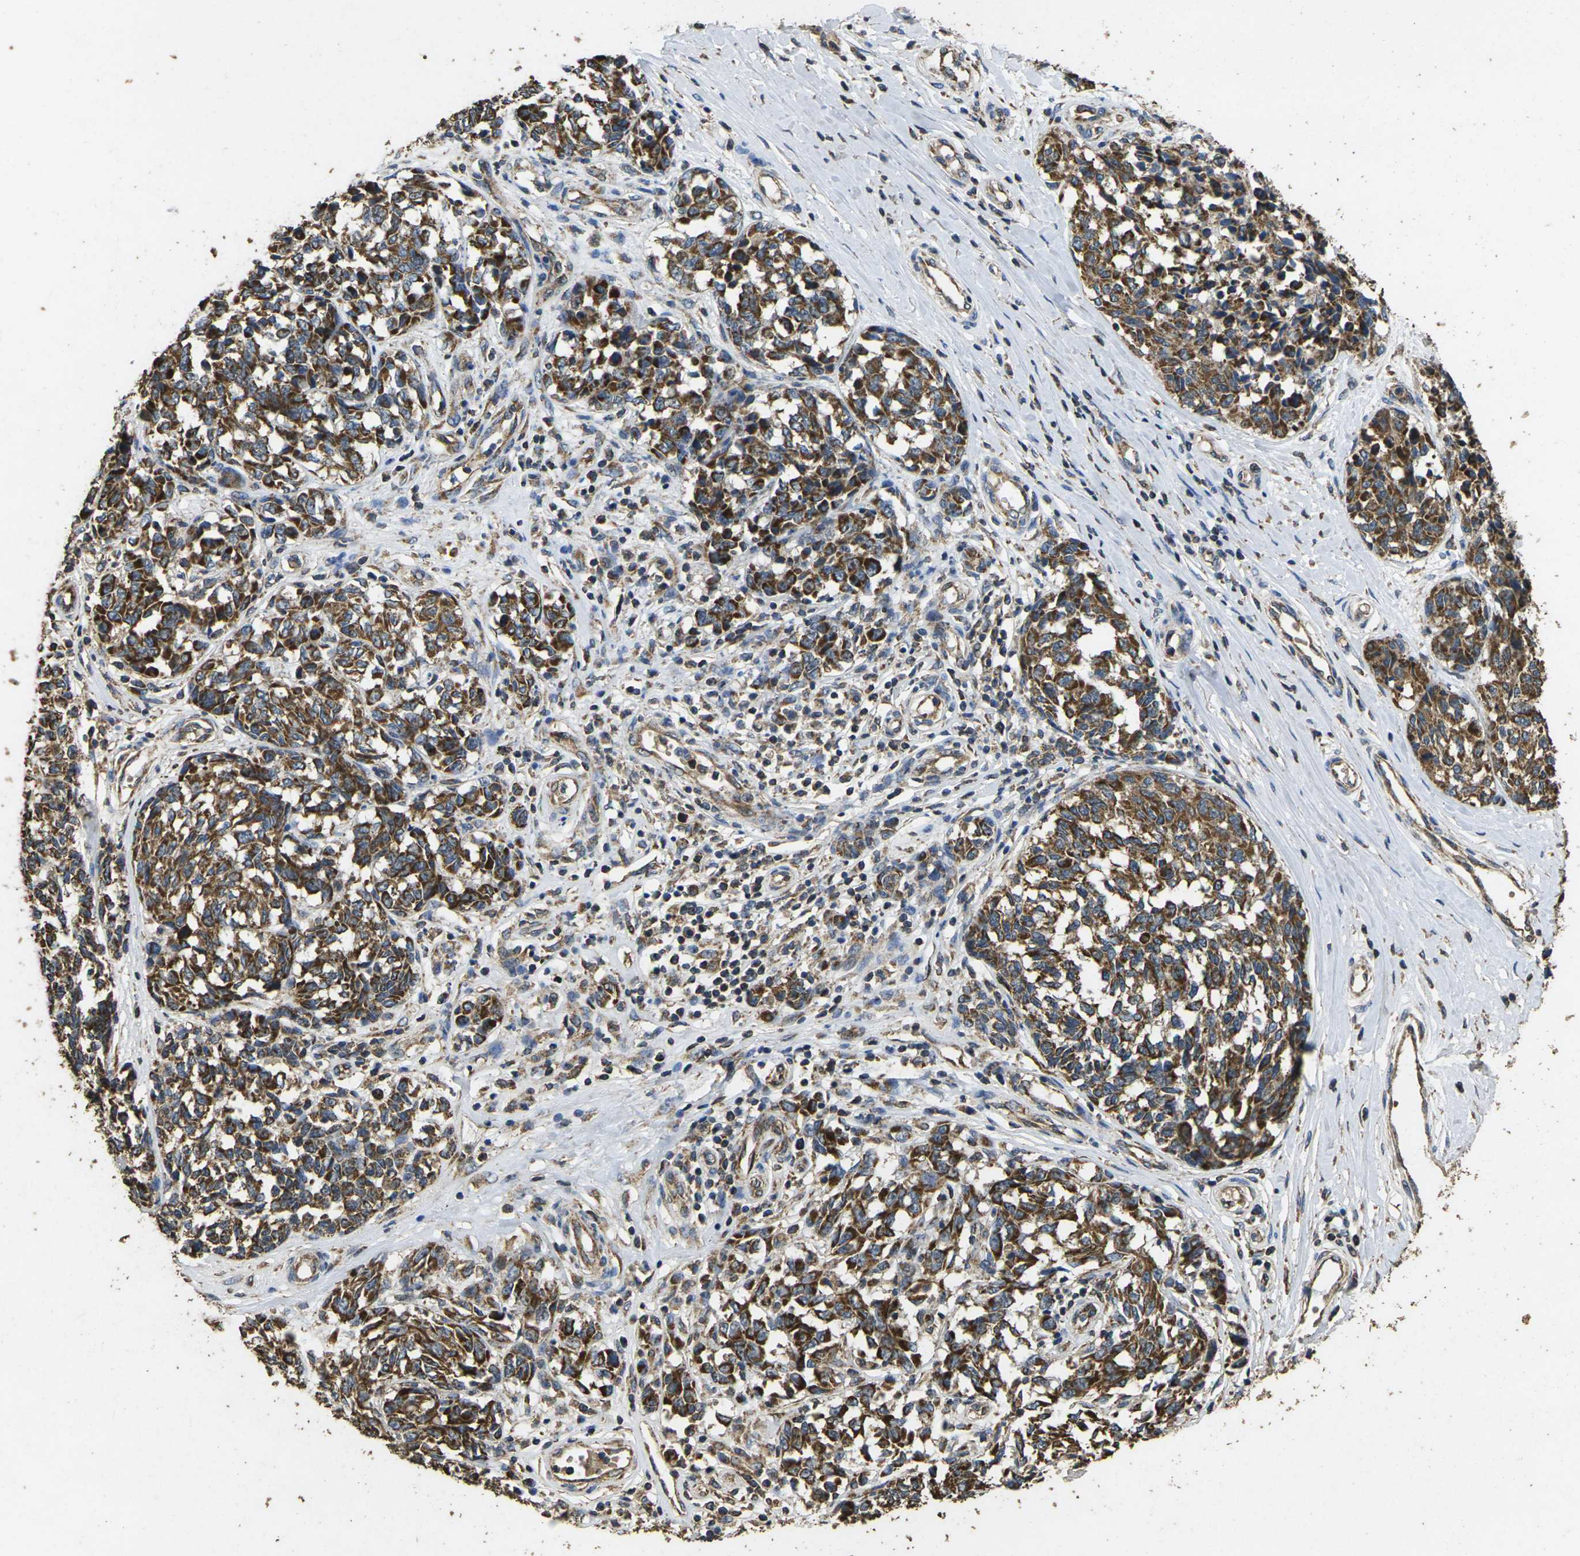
{"staining": {"intensity": "strong", "quantity": ">75%", "location": "cytoplasmic/membranous"}, "tissue": "melanoma", "cell_type": "Tumor cells", "image_type": "cancer", "snomed": [{"axis": "morphology", "description": "Malignant melanoma, NOS"}, {"axis": "topography", "description": "Skin"}], "caption": "Approximately >75% of tumor cells in human melanoma demonstrate strong cytoplasmic/membranous protein expression as visualized by brown immunohistochemical staining.", "gene": "MAPK11", "patient": {"sex": "female", "age": 64}}